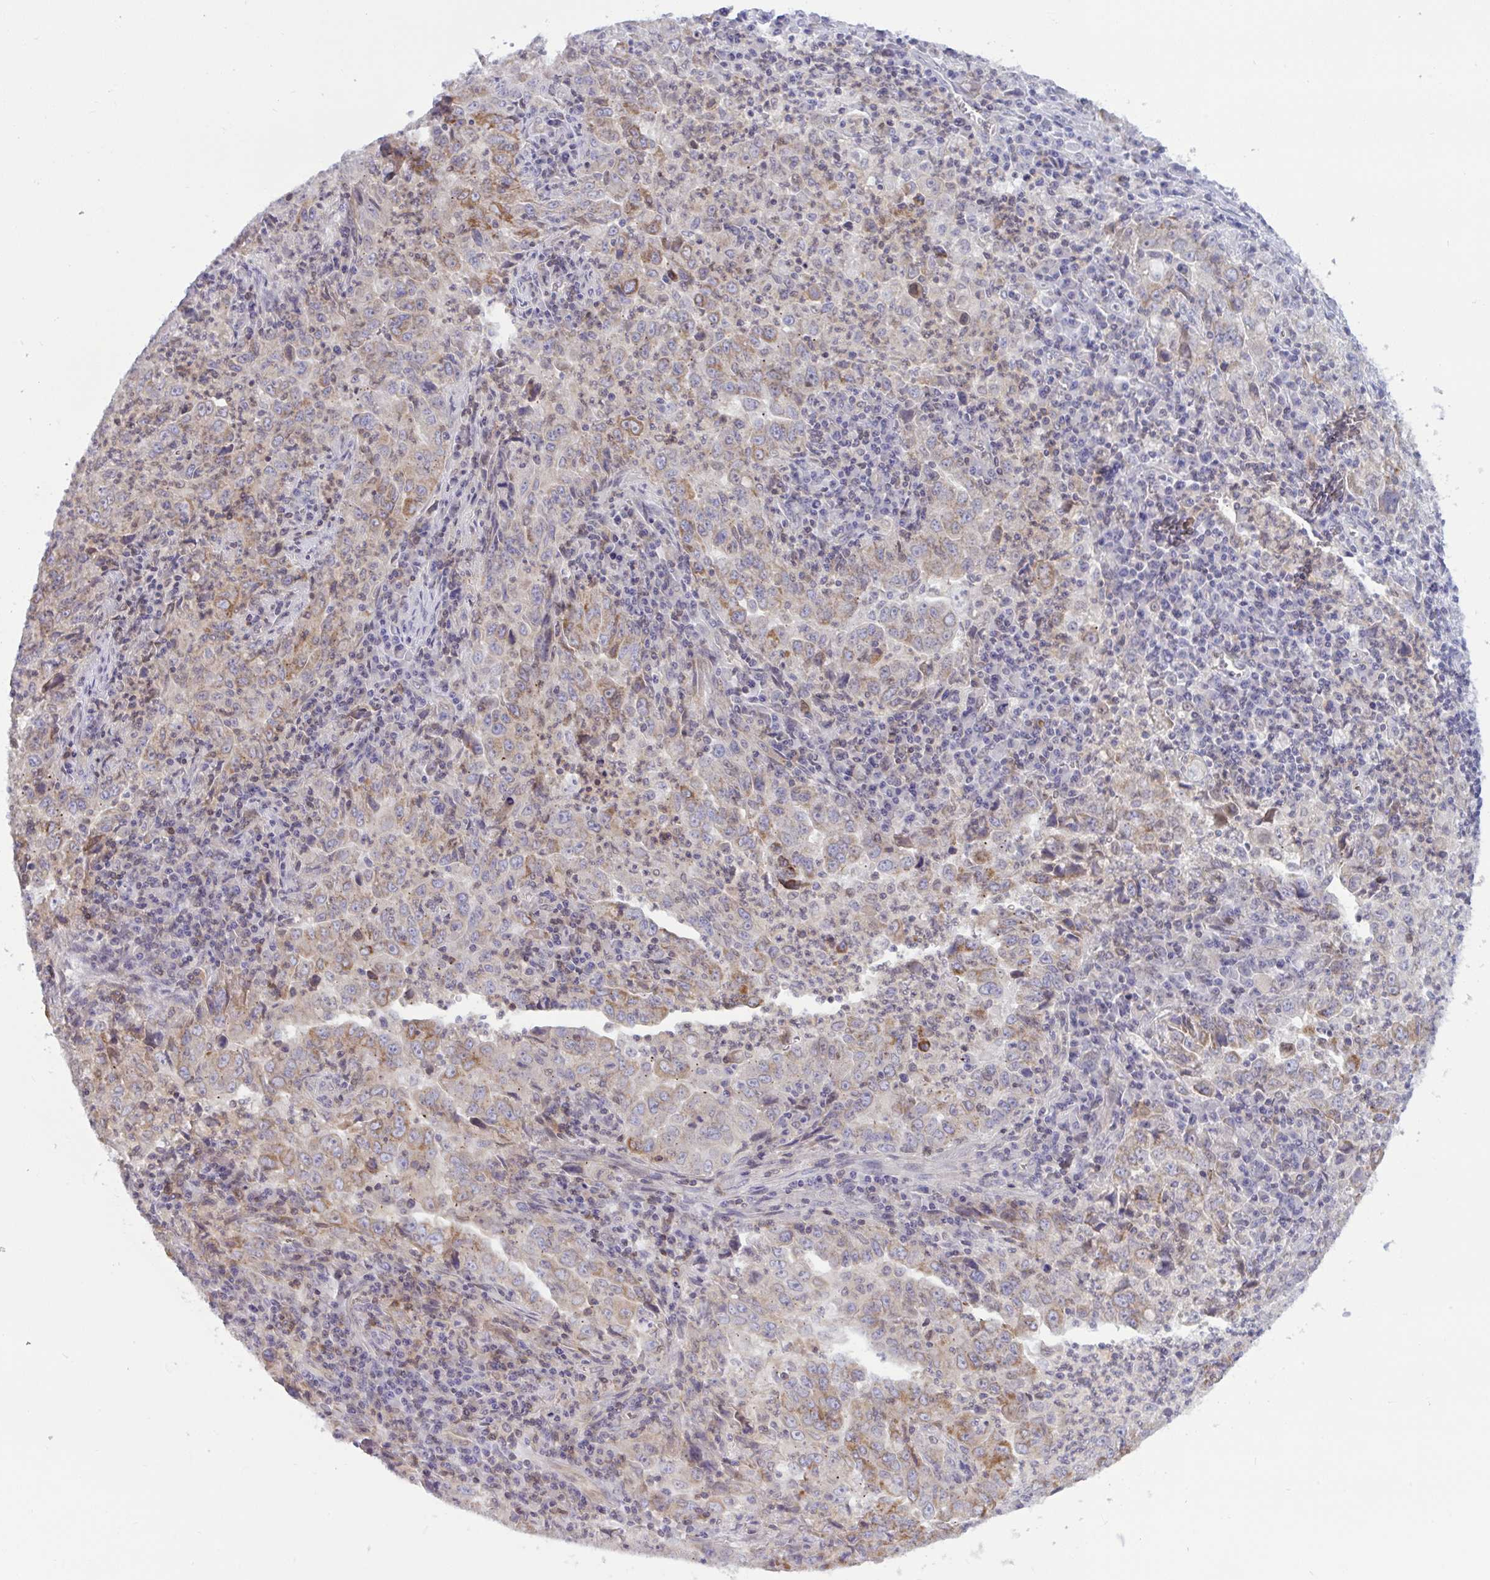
{"staining": {"intensity": "weak", "quantity": "25%-75%", "location": "cytoplasmic/membranous"}, "tissue": "lung cancer", "cell_type": "Tumor cells", "image_type": "cancer", "snomed": [{"axis": "morphology", "description": "Adenocarcinoma, NOS"}, {"axis": "topography", "description": "Lung"}], "caption": "Lung adenocarcinoma stained with immunohistochemistry demonstrates weak cytoplasmic/membranous positivity in approximately 25%-75% of tumor cells. (DAB (3,3'-diaminobenzidine) IHC, brown staining for protein, blue staining for nuclei).", "gene": "TANK", "patient": {"sex": "male", "age": 67}}